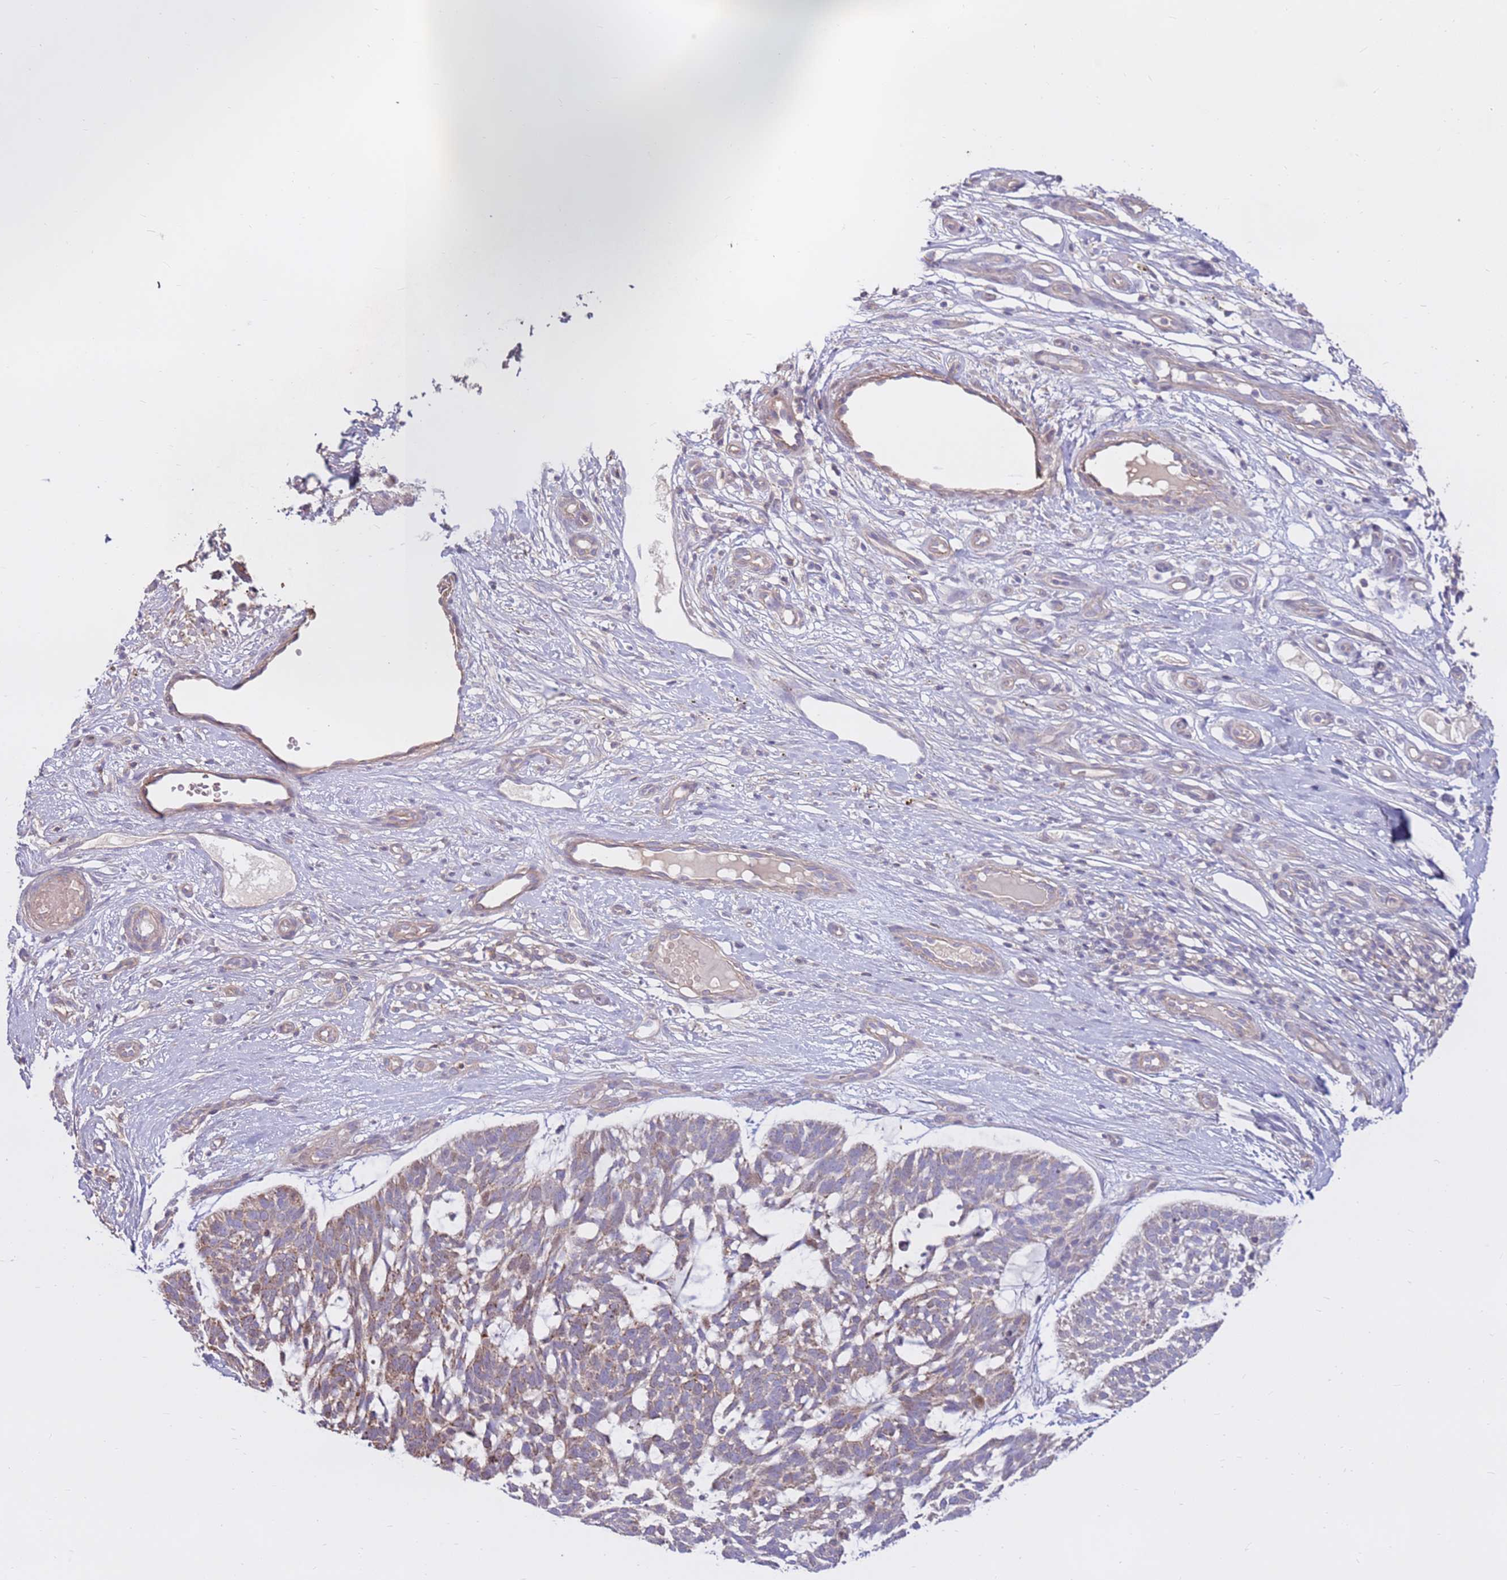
{"staining": {"intensity": "weak", "quantity": ">75%", "location": "cytoplasmic/membranous"}, "tissue": "skin cancer", "cell_type": "Tumor cells", "image_type": "cancer", "snomed": [{"axis": "morphology", "description": "Basal cell carcinoma"}, {"axis": "topography", "description": "Skin"}], "caption": "An IHC image of tumor tissue is shown. Protein staining in brown labels weak cytoplasmic/membranous positivity in skin basal cell carcinoma within tumor cells.", "gene": "EVA1B", "patient": {"sex": "male", "age": 88}}